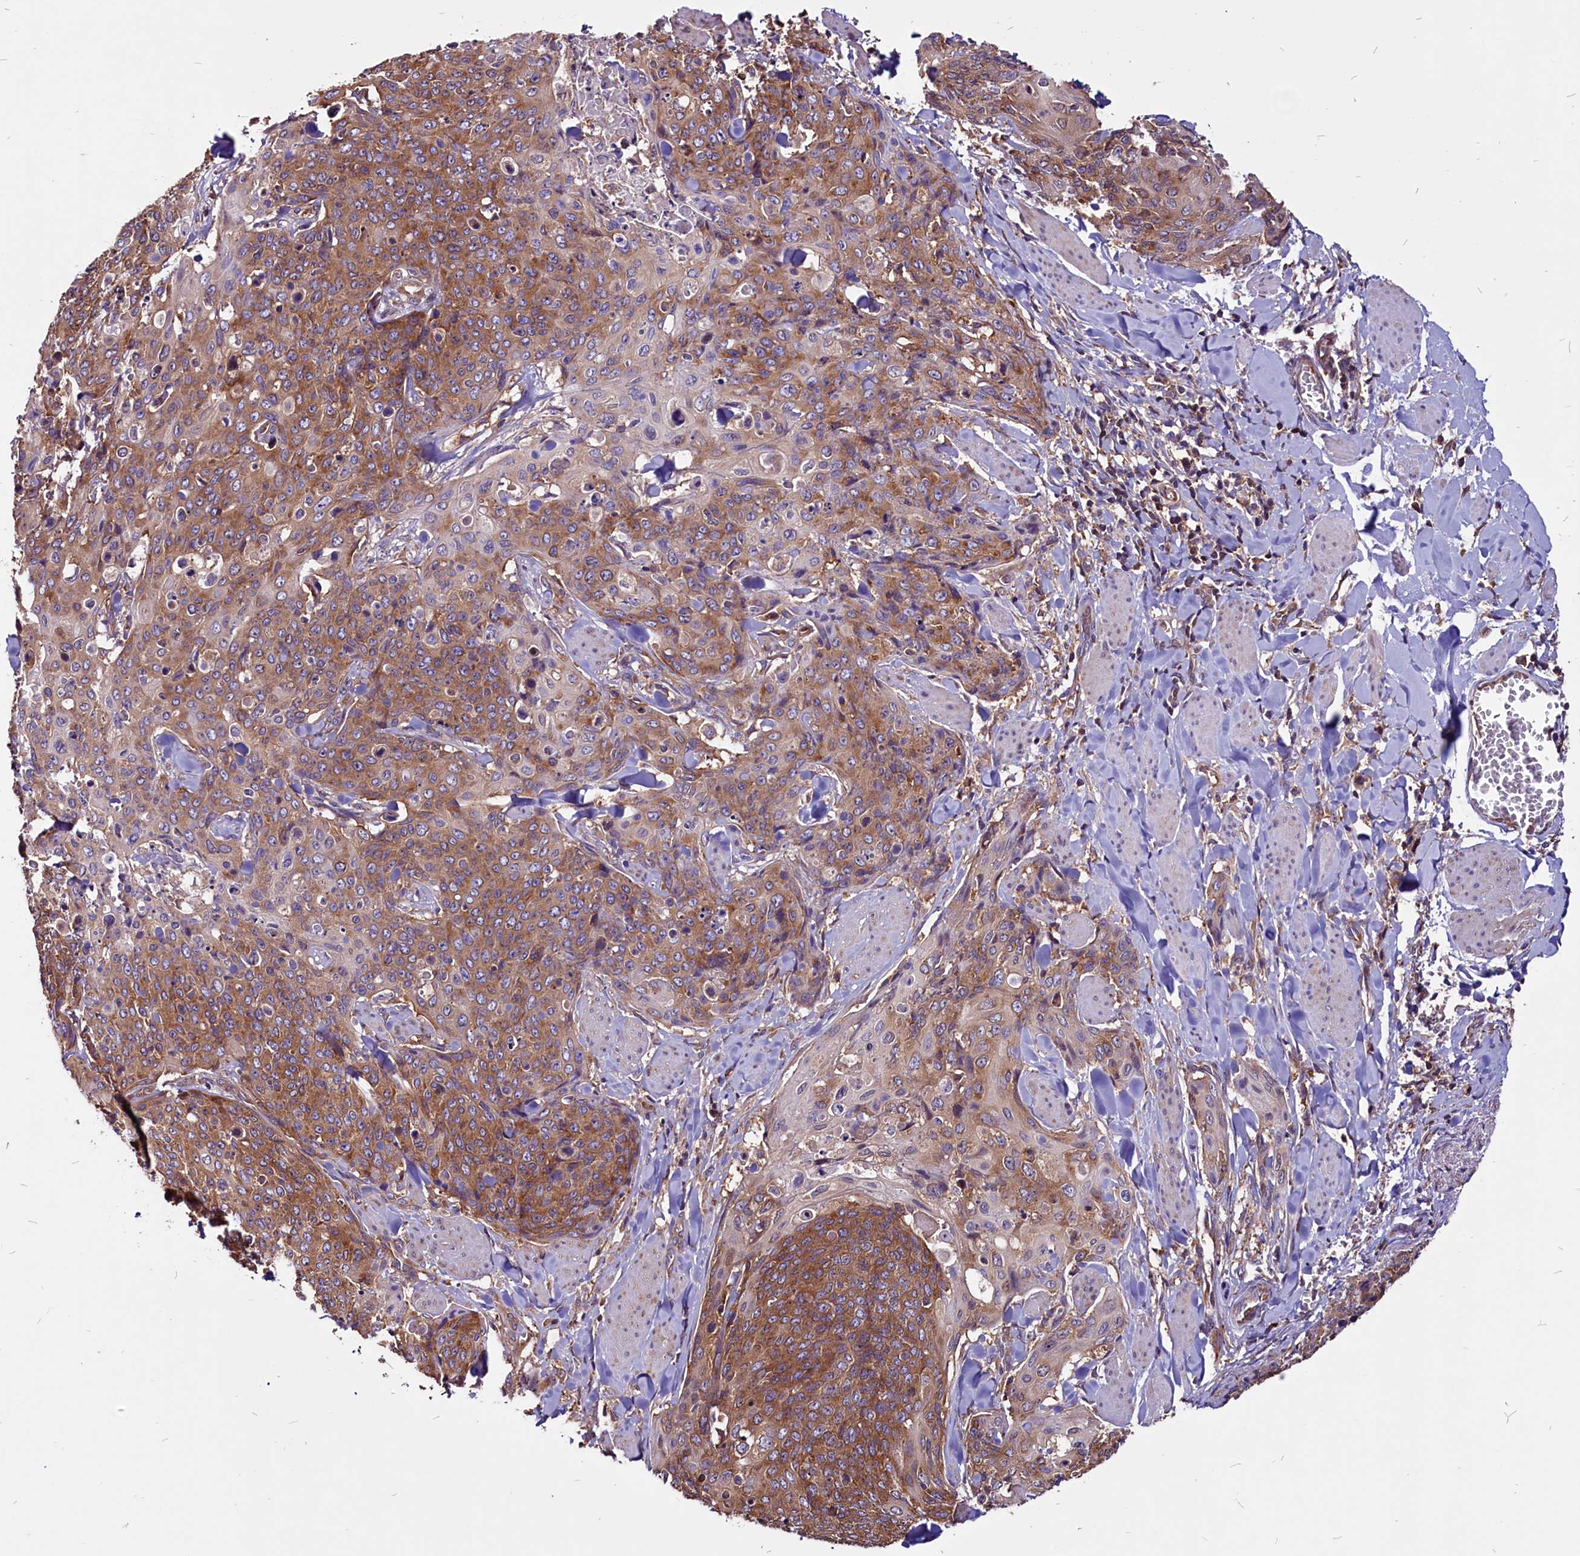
{"staining": {"intensity": "moderate", "quantity": ">75%", "location": "cytoplasmic/membranous"}, "tissue": "skin cancer", "cell_type": "Tumor cells", "image_type": "cancer", "snomed": [{"axis": "morphology", "description": "Squamous cell carcinoma, NOS"}, {"axis": "topography", "description": "Skin"}, {"axis": "topography", "description": "Vulva"}], "caption": "Tumor cells exhibit medium levels of moderate cytoplasmic/membranous staining in about >75% of cells in skin cancer. (DAB IHC, brown staining for protein, blue staining for nuclei).", "gene": "EIF3G", "patient": {"sex": "female", "age": 85}}